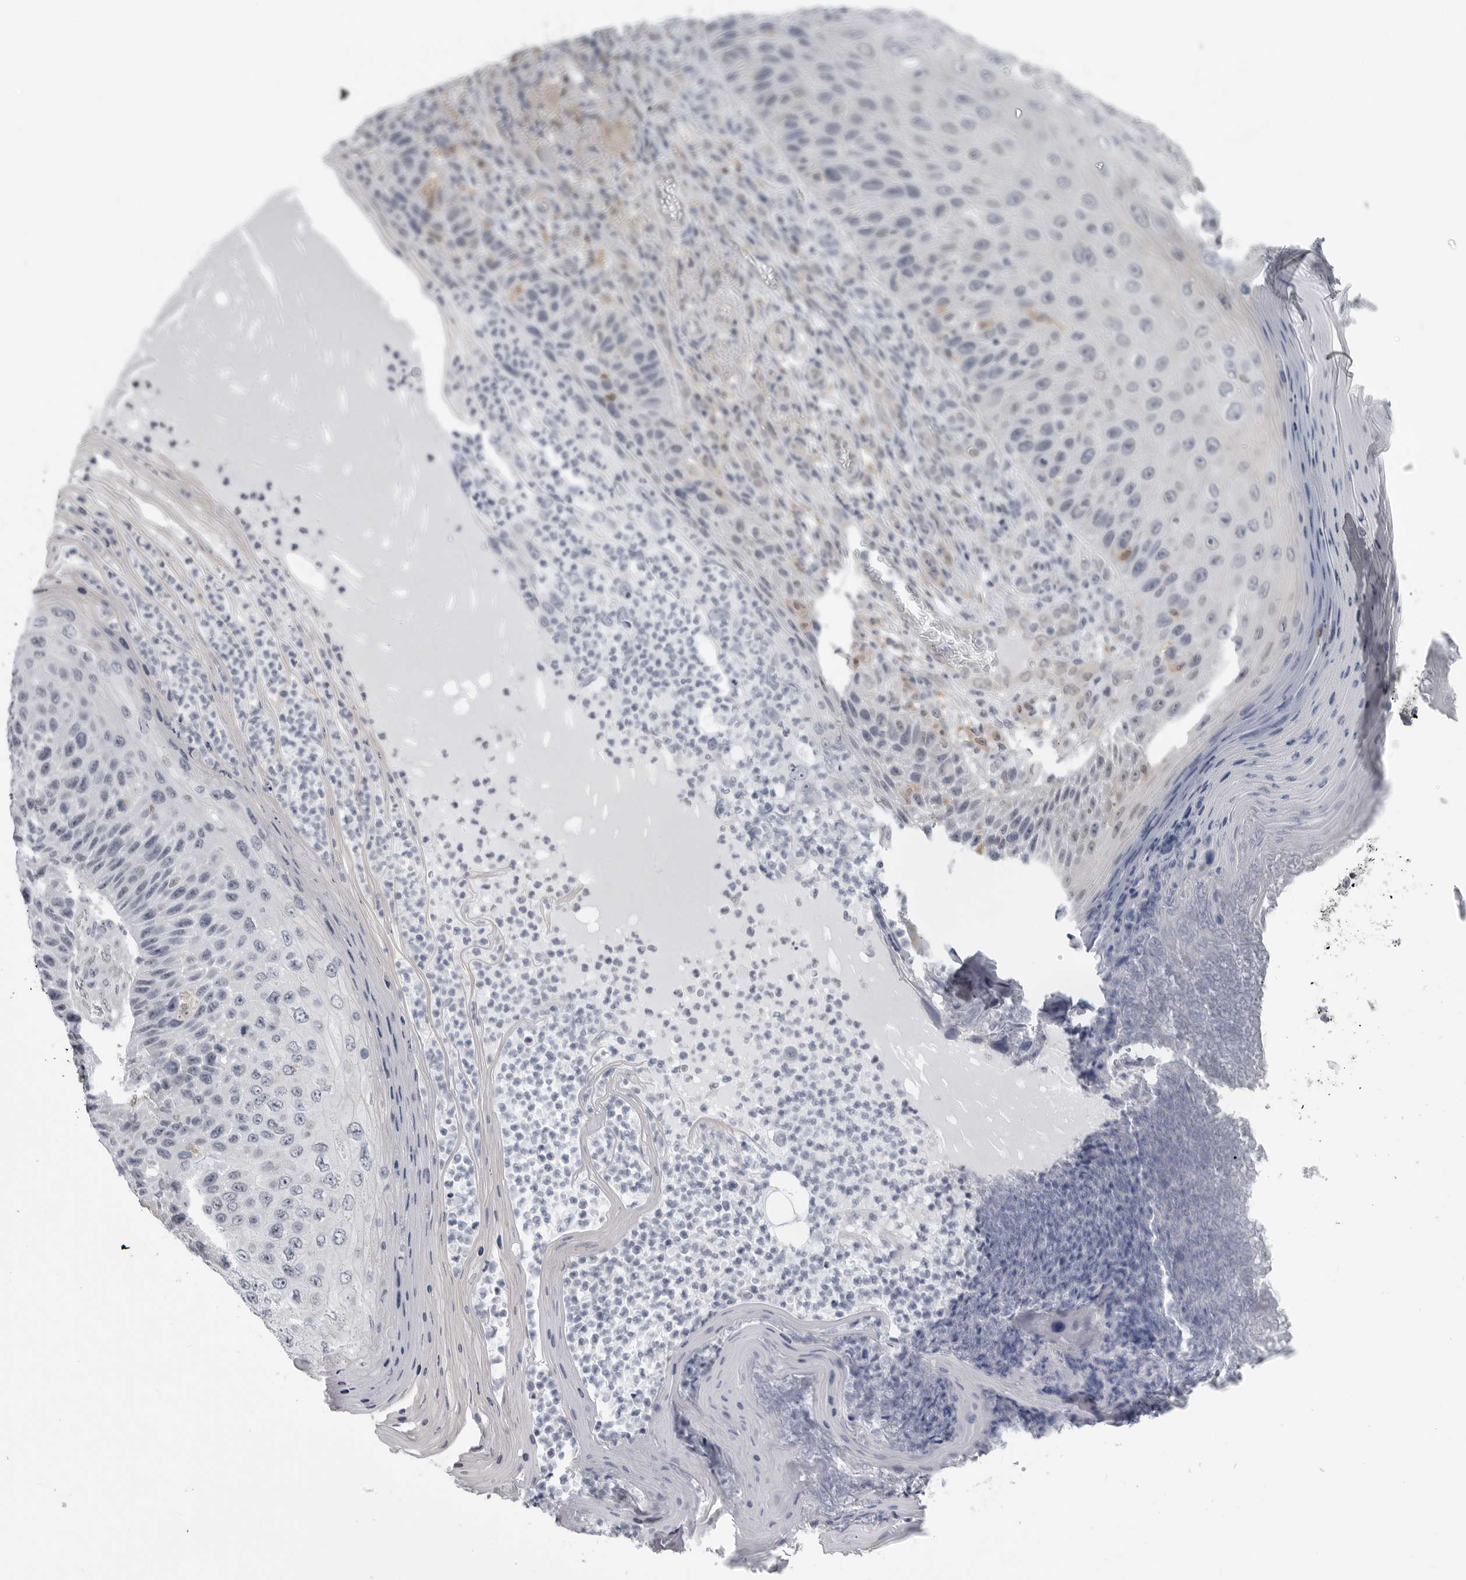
{"staining": {"intensity": "negative", "quantity": "none", "location": "none"}, "tissue": "skin cancer", "cell_type": "Tumor cells", "image_type": "cancer", "snomed": [{"axis": "morphology", "description": "Squamous cell carcinoma, NOS"}, {"axis": "topography", "description": "Skin"}], "caption": "Skin cancer (squamous cell carcinoma) was stained to show a protein in brown. There is no significant staining in tumor cells. (DAB IHC, high magnification).", "gene": "PNPO", "patient": {"sex": "female", "age": 88}}